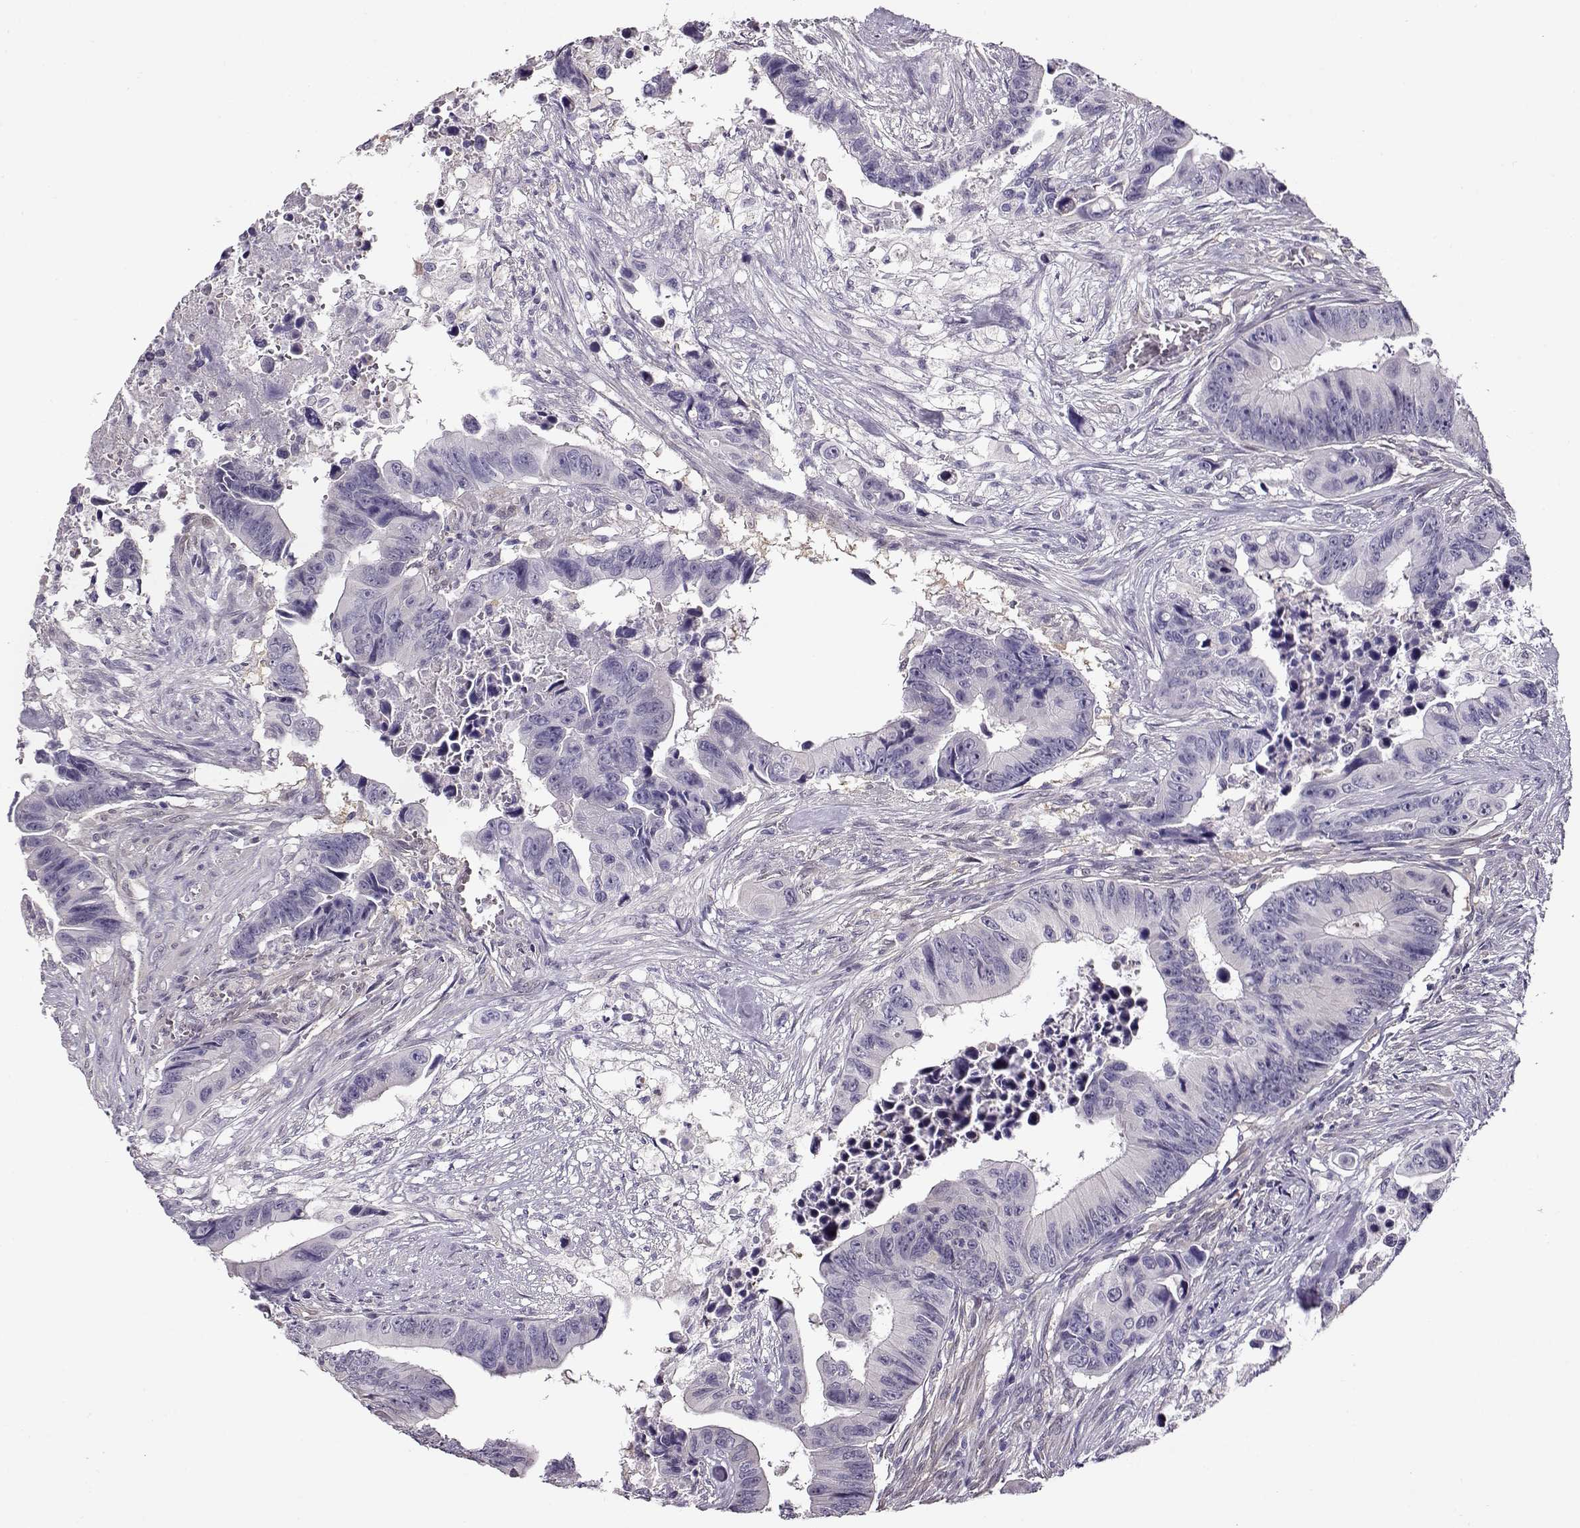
{"staining": {"intensity": "negative", "quantity": "none", "location": "none"}, "tissue": "colorectal cancer", "cell_type": "Tumor cells", "image_type": "cancer", "snomed": [{"axis": "morphology", "description": "Adenocarcinoma, NOS"}, {"axis": "topography", "description": "Colon"}], "caption": "Human colorectal cancer stained for a protein using immunohistochemistry shows no staining in tumor cells.", "gene": "CCR8", "patient": {"sex": "female", "age": 87}}